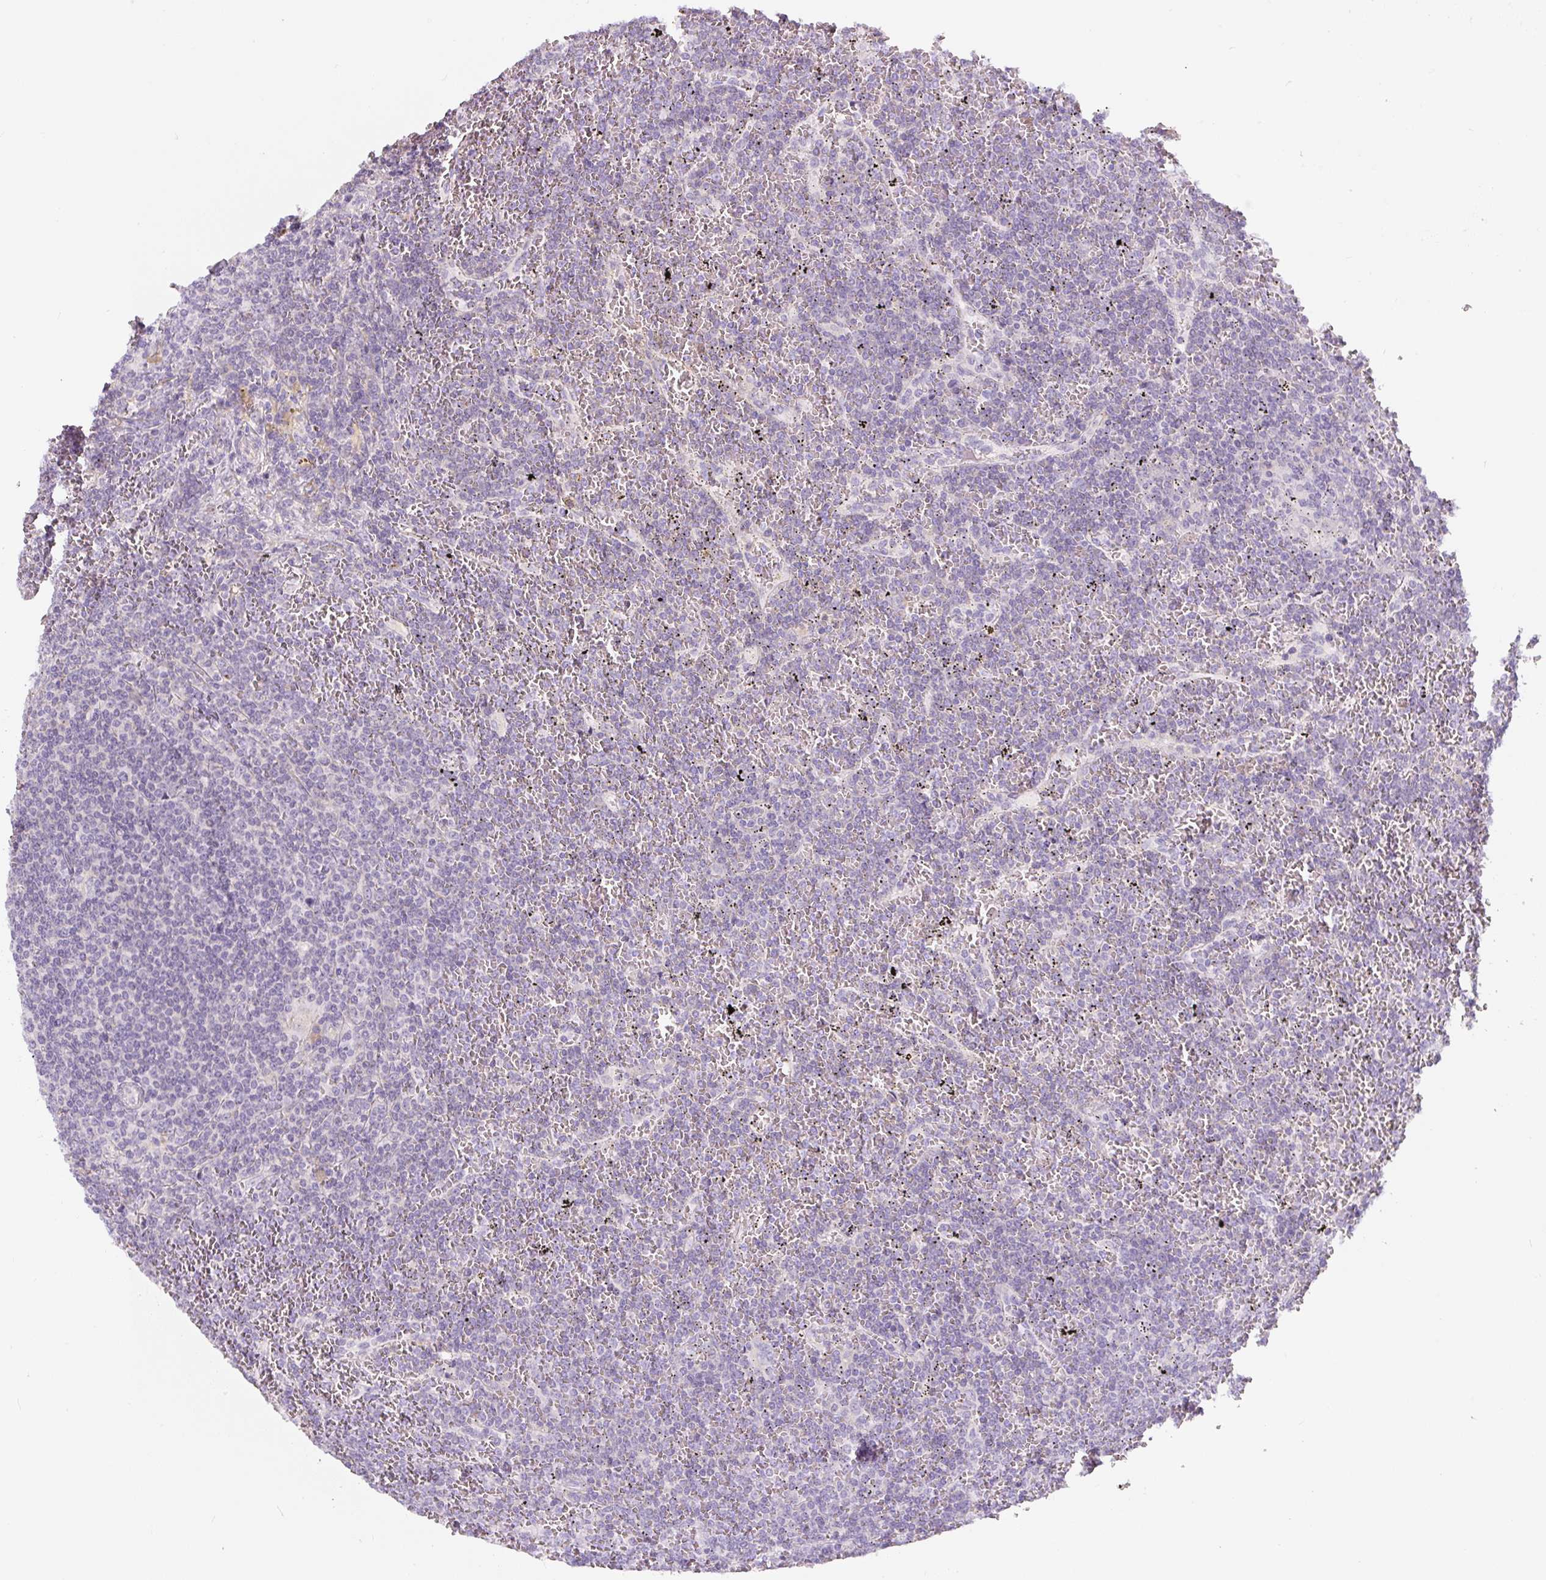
{"staining": {"intensity": "negative", "quantity": "none", "location": "none"}, "tissue": "lymphoma", "cell_type": "Tumor cells", "image_type": "cancer", "snomed": [{"axis": "morphology", "description": "Malignant lymphoma, non-Hodgkin's type, Low grade"}, {"axis": "topography", "description": "Spleen"}], "caption": "Tumor cells are negative for protein expression in human lymphoma.", "gene": "PWWP3B", "patient": {"sex": "female", "age": 19}}